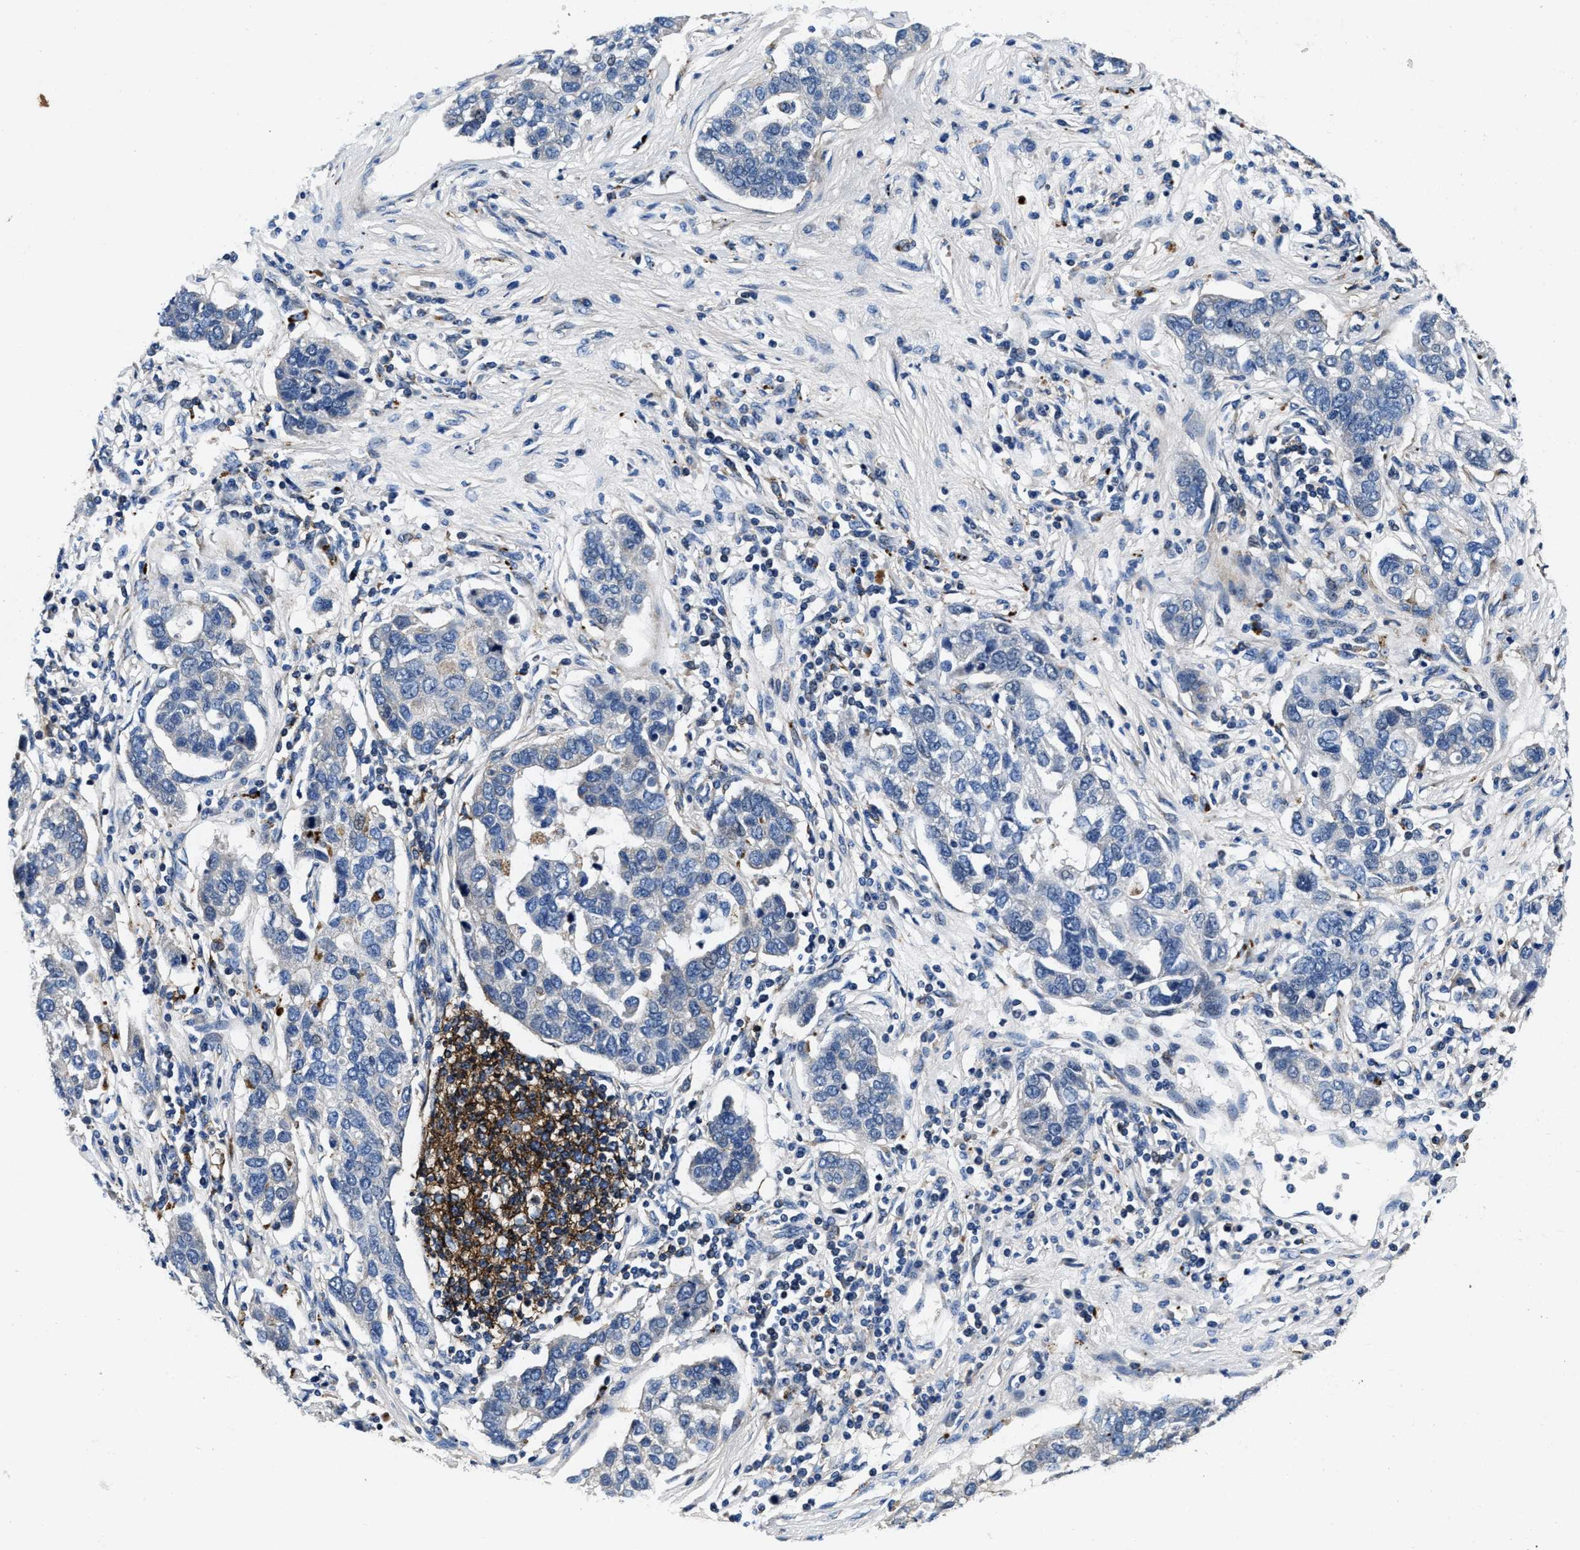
{"staining": {"intensity": "negative", "quantity": "none", "location": "none"}, "tissue": "pancreatic cancer", "cell_type": "Tumor cells", "image_type": "cancer", "snomed": [{"axis": "morphology", "description": "Adenocarcinoma, NOS"}, {"axis": "topography", "description": "Pancreas"}], "caption": "Photomicrograph shows no significant protein positivity in tumor cells of pancreatic cancer. (Immunohistochemistry (ihc), brightfield microscopy, high magnification).", "gene": "C2orf66", "patient": {"sex": "female", "age": 61}}